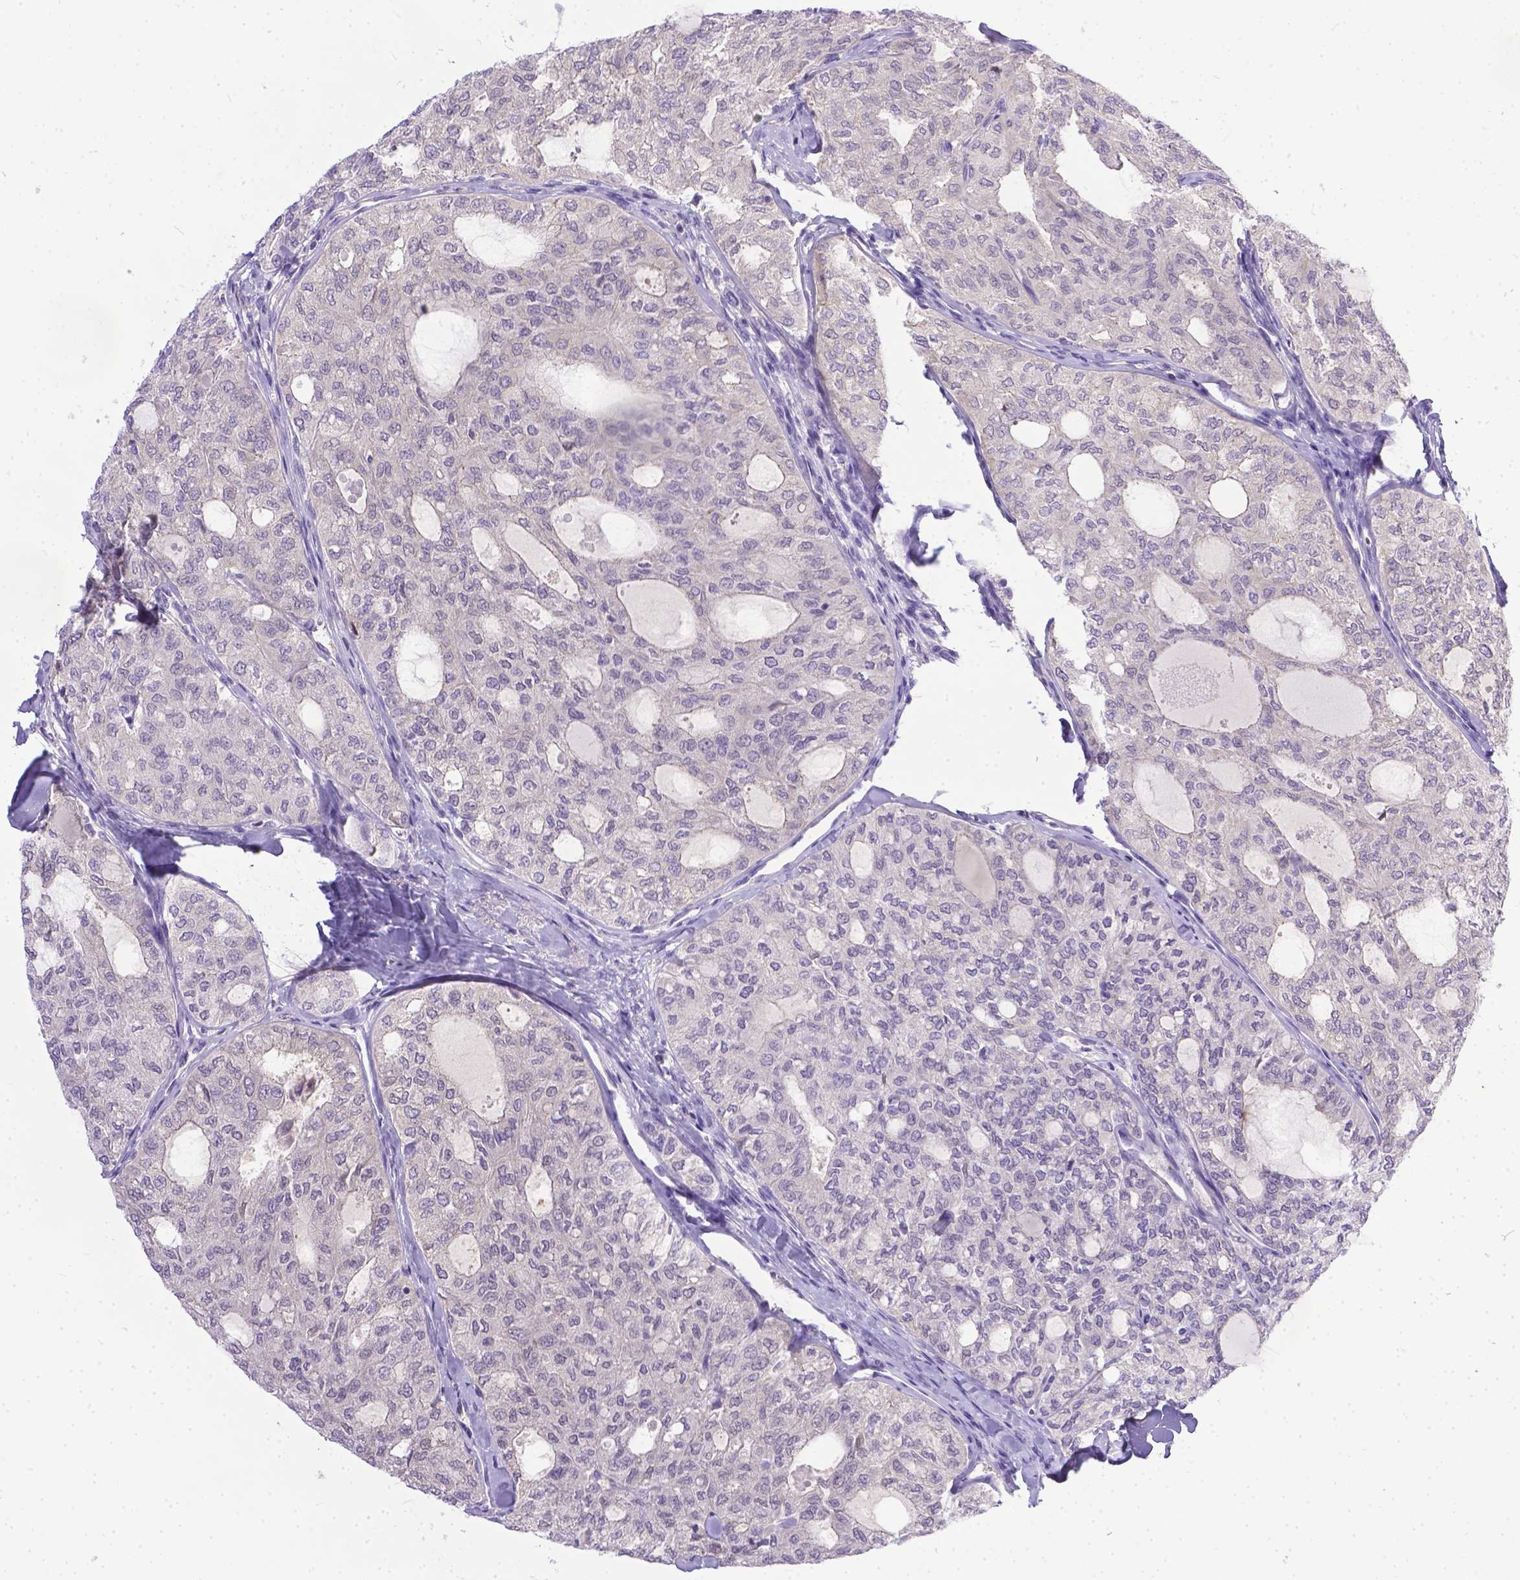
{"staining": {"intensity": "negative", "quantity": "none", "location": "none"}, "tissue": "thyroid cancer", "cell_type": "Tumor cells", "image_type": "cancer", "snomed": [{"axis": "morphology", "description": "Follicular adenoma carcinoma, NOS"}, {"axis": "topography", "description": "Thyroid gland"}], "caption": "DAB immunohistochemical staining of thyroid cancer (follicular adenoma carcinoma) displays no significant expression in tumor cells.", "gene": "TTLL6", "patient": {"sex": "male", "age": 75}}